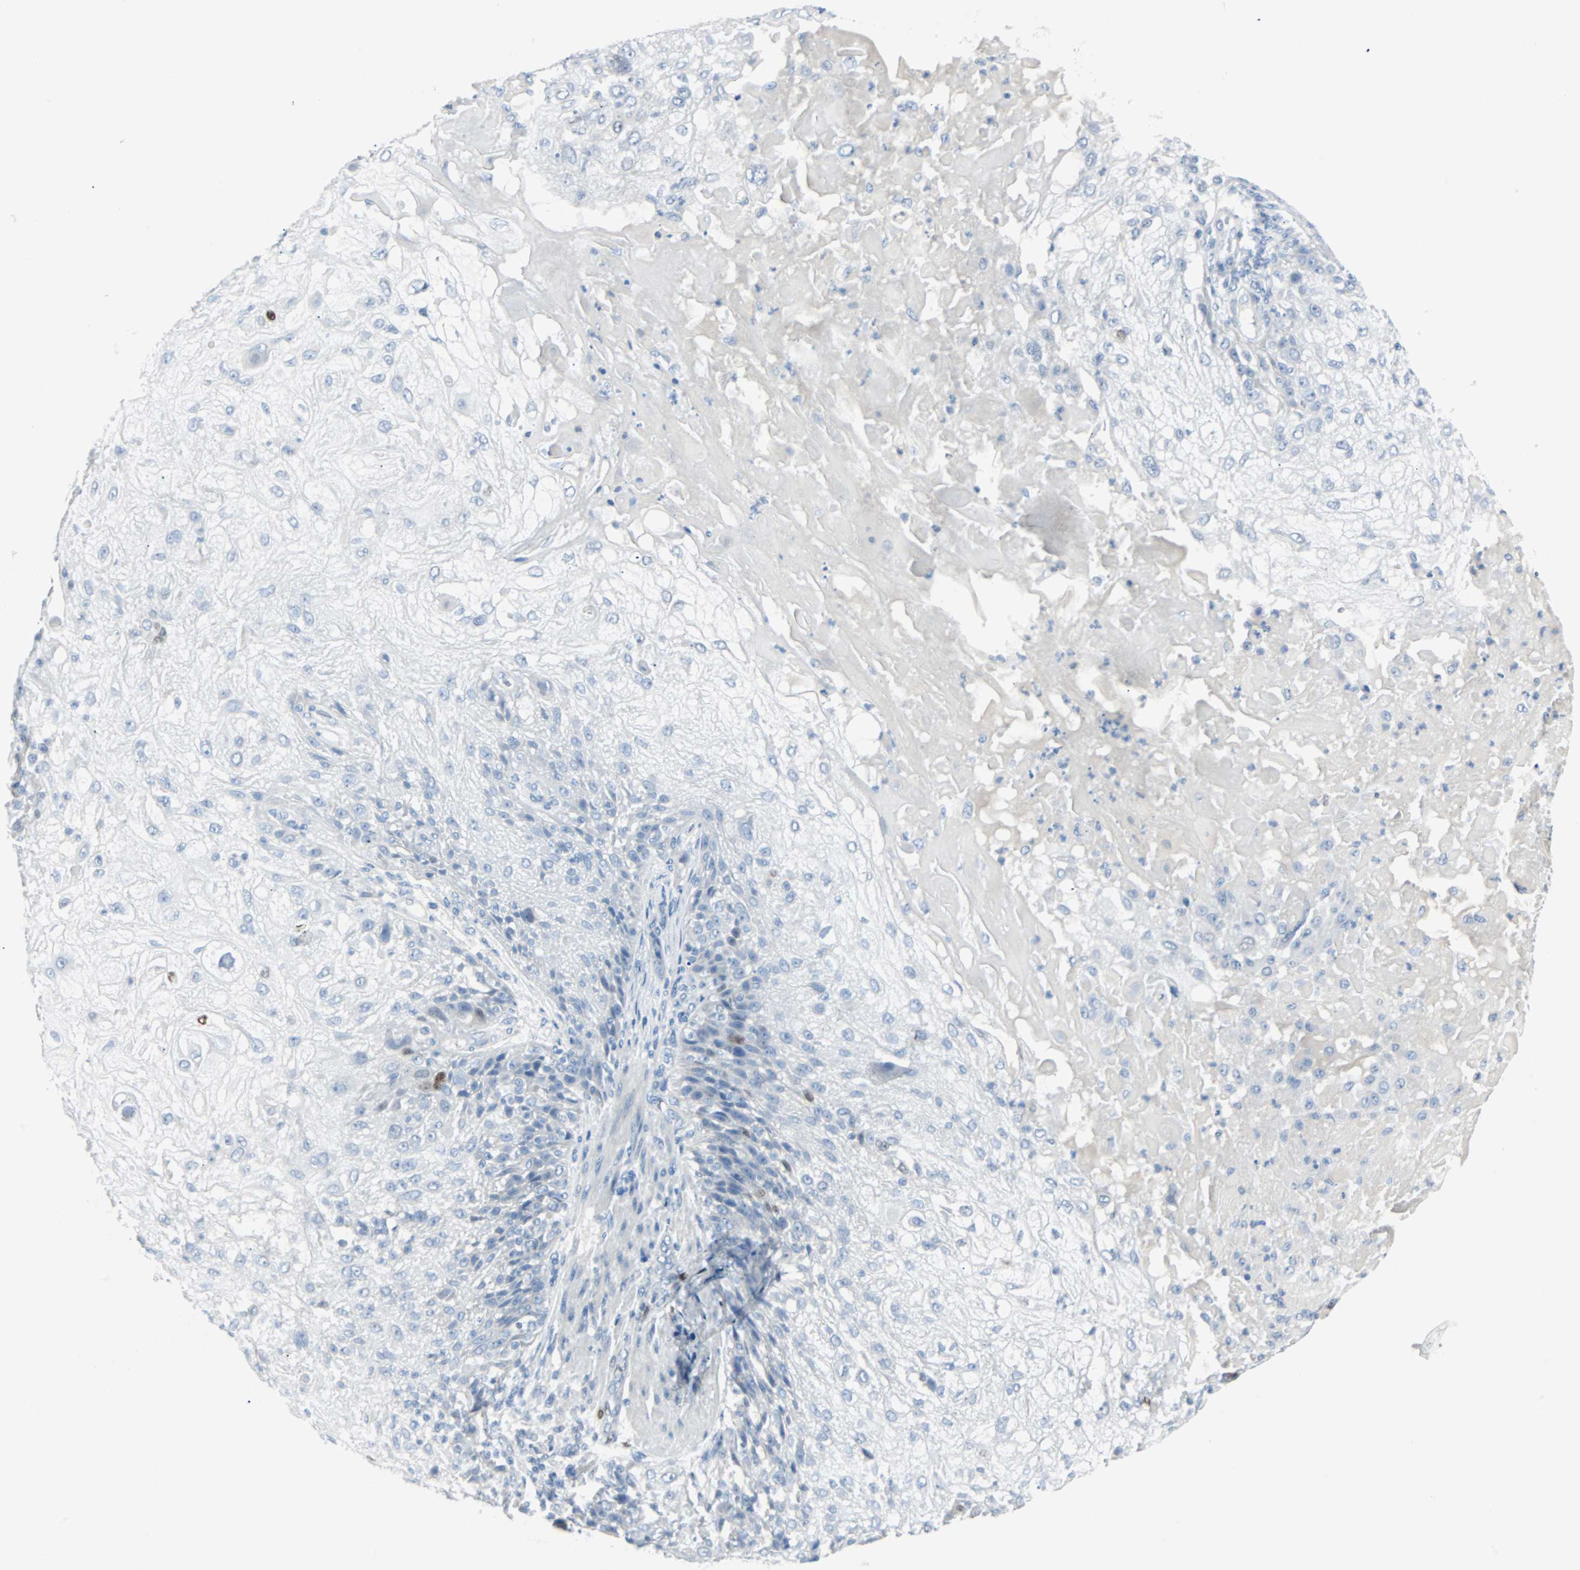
{"staining": {"intensity": "weak", "quantity": "<25%", "location": "nuclear"}, "tissue": "skin cancer", "cell_type": "Tumor cells", "image_type": "cancer", "snomed": [{"axis": "morphology", "description": "Normal tissue, NOS"}, {"axis": "morphology", "description": "Squamous cell carcinoma, NOS"}, {"axis": "topography", "description": "Skin"}], "caption": "Tumor cells show no significant staining in skin squamous cell carcinoma. (Immunohistochemistry (ihc), brightfield microscopy, high magnification).", "gene": "IL33", "patient": {"sex": "female", "age": 83}}